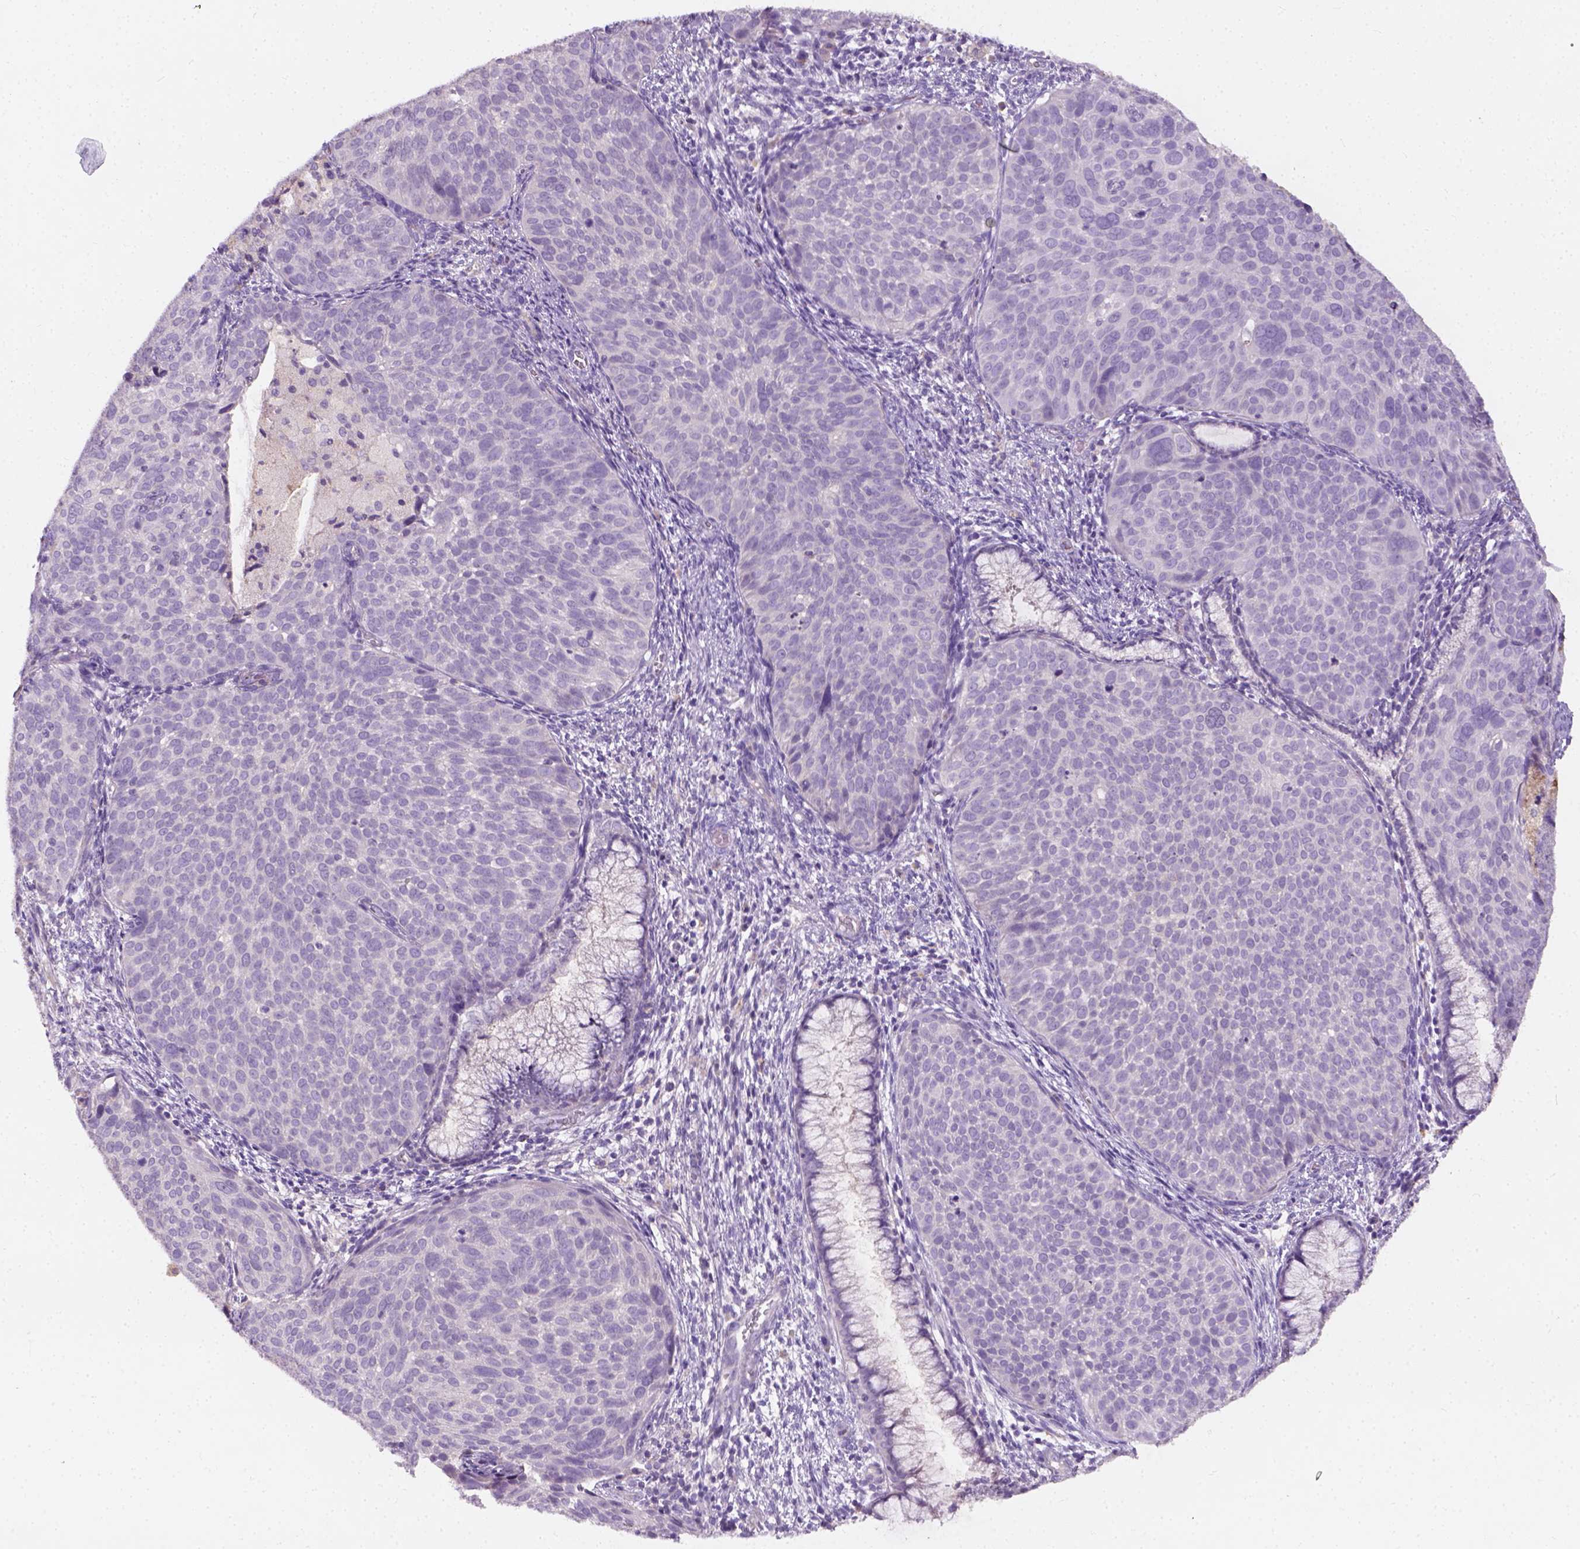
{"staining": {"intensity": "negative", "quantity": "none", "location": "none"}, "tissue": "cervical cancer", "cell_type": "Tumor cells", "image_type": "cancer", "snomed": [{"axis": "morphology", "description": "Squamous cell carcinoma, NOS"}, {"axis": "topography", "description": "Cervix"}], "caption": "A micrograph of cervical cancer stained for a protein exhibits no brown staining in tumor cells.", "gene": "DHCR24", "patient": {"sex": "female", "age": 39}}